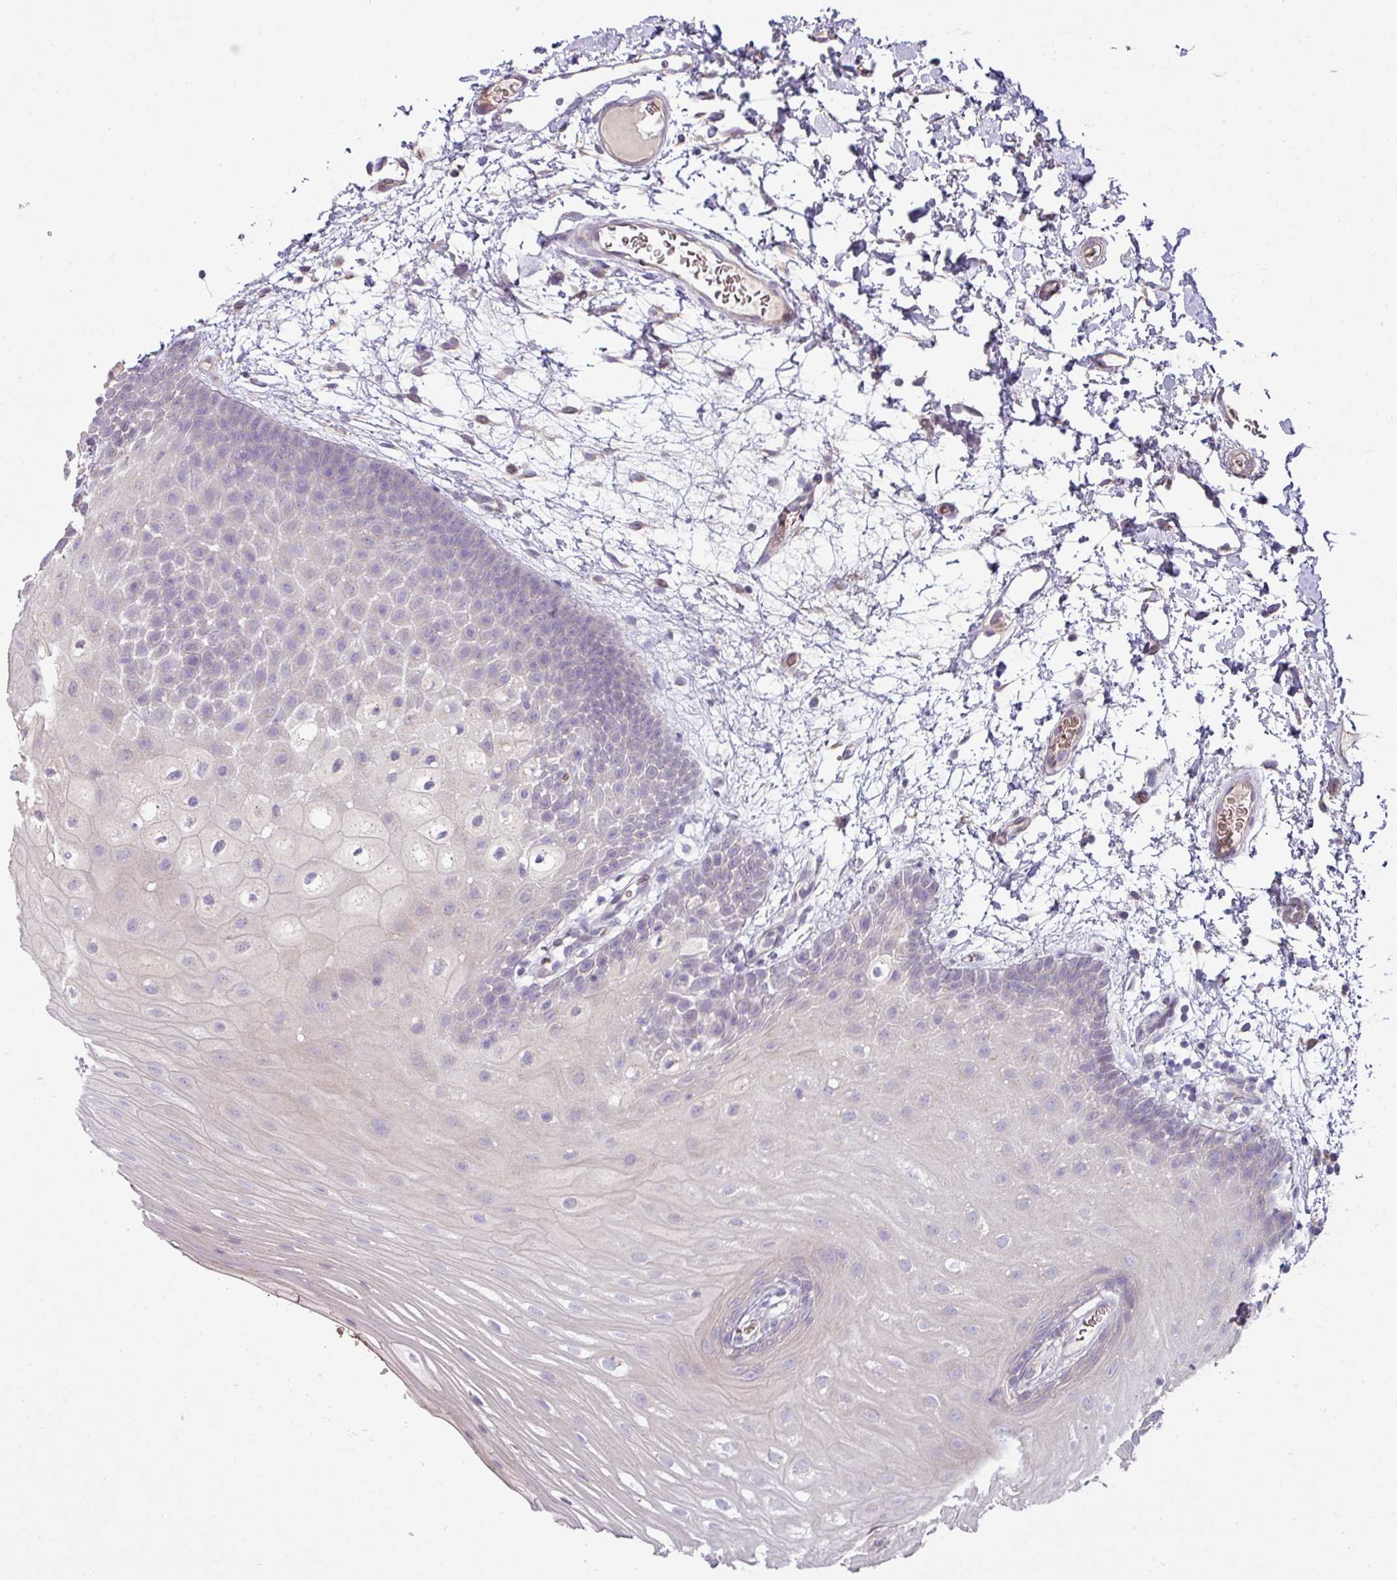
{"staining": {"intensity": "negative", "quantity": "none", "location": "none"}, "tissue": "oral mucosa", "cell_type": "Squamous epithelial cells", "image_type": "normal", "snomed": [{"axis": "morphology", "description": "Normal tissue, NOS"}, {"axis": "morphology", "description": "Squamous cell carcinoma, NOS"}, {"axis": "topography", "description": "Oral tissue"}, {"axis": "topography", "description": "Tounge, NOS"}, {"axis": "topography", "description": "Head-Neck"}], "caption": "Immunohistochemistry (IHC) micrograph of normal human oral mucosa stained for a protein (brown), which displays no expression in squamous epithelial cells.", "gene": "LRRC9", "patient": {"sex": "male", "age": 76}}